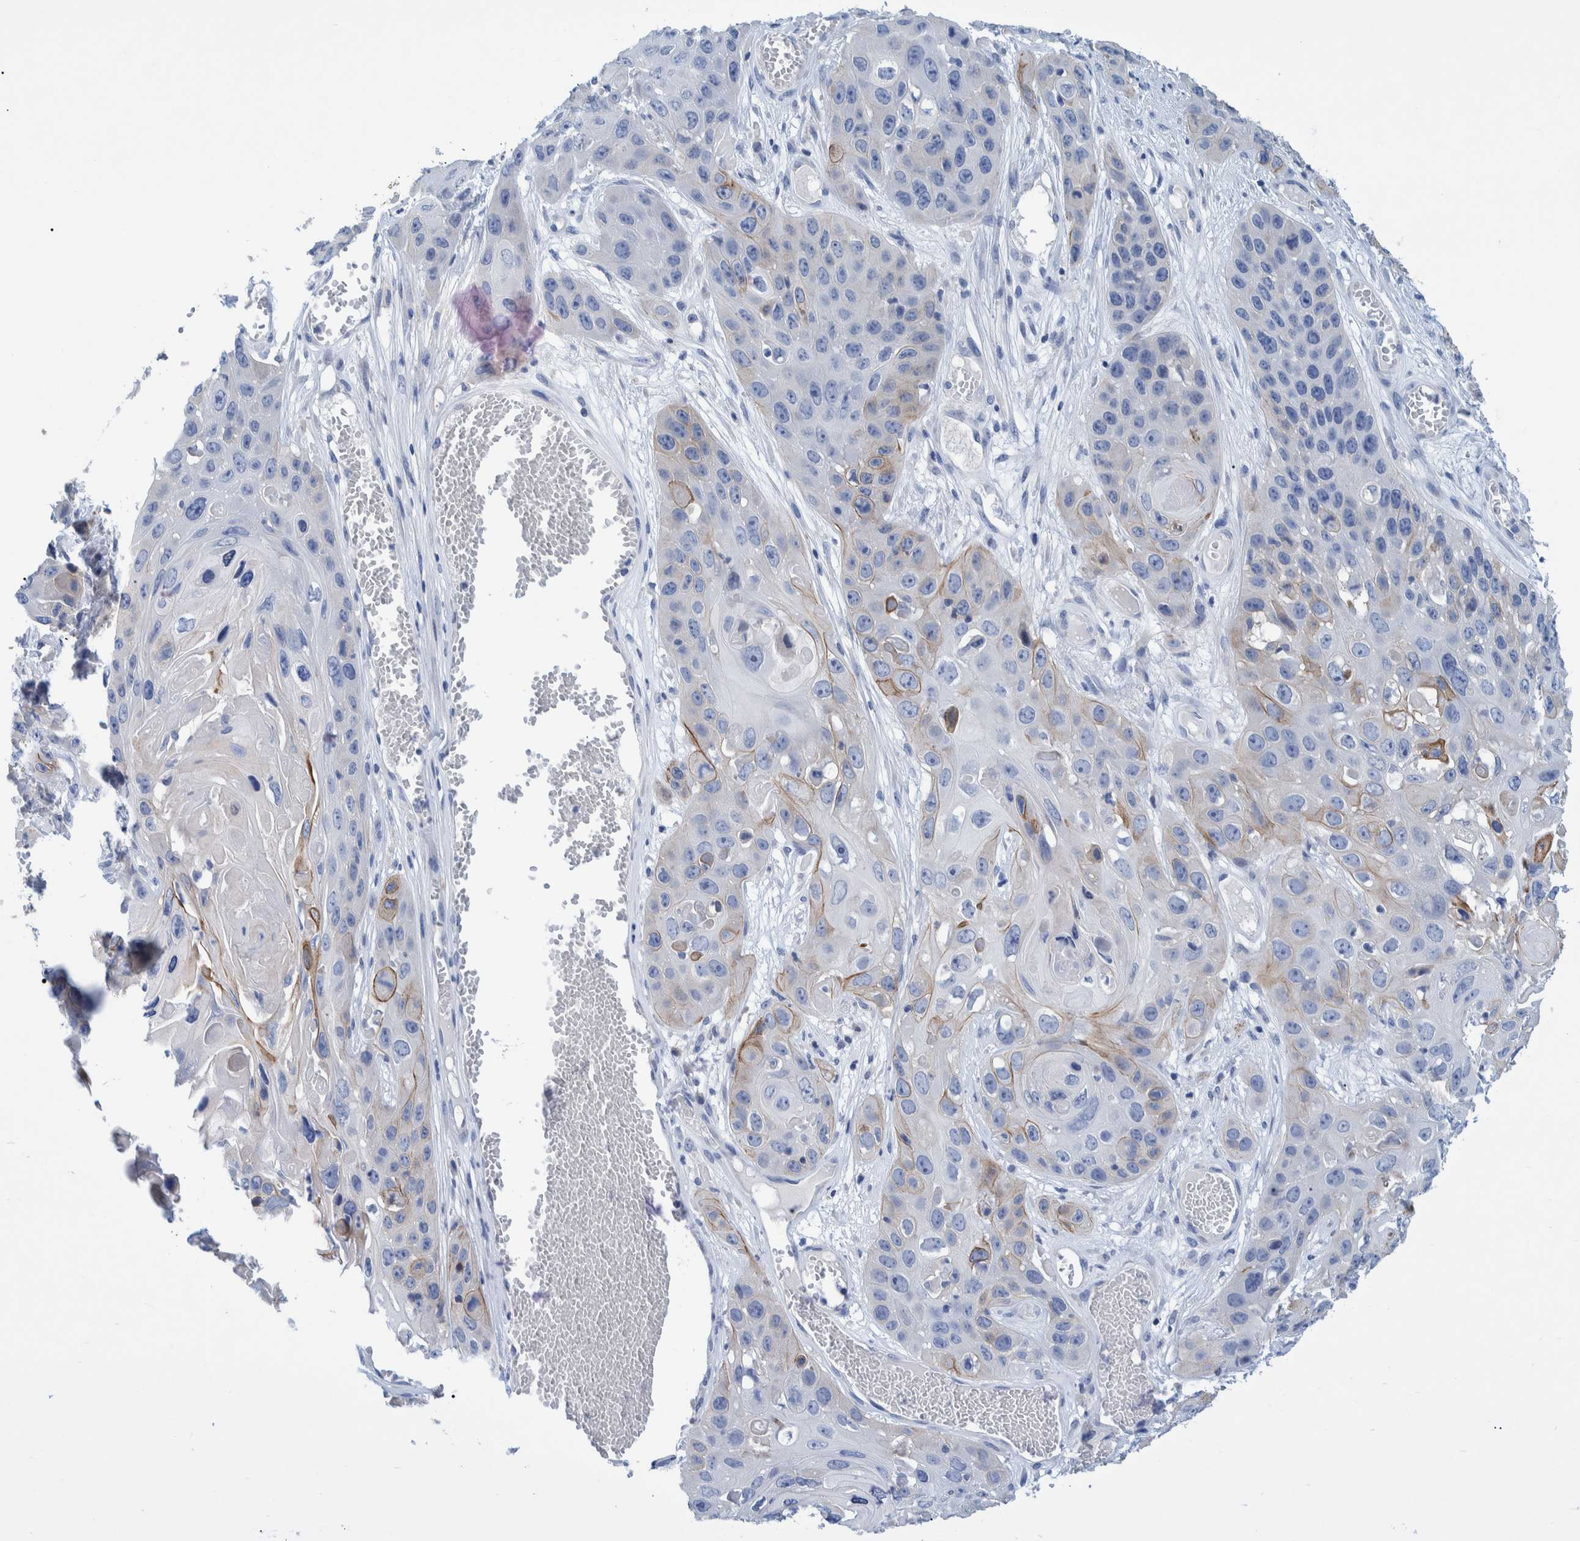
{"staining": {"intensity": "weak", "quantity": "<25%", "location": "cytoplasmic/membranous"}, "tissue": "skin cancer", "cell_type": "Tumor cells", "image_type": "cancer", "snomed": [{"axis": "morphology", "description": "Squamous cell carcinoma, NOS"}, {"axis": "topography", "description": "Skin"}], "caption": "A micrograph of skin squamous cell carcinoma stained for a protein demonstrates no brown staining in tumor cells.", "gene": "MKS1", "patient": {"sex": "male", "age": 55}}